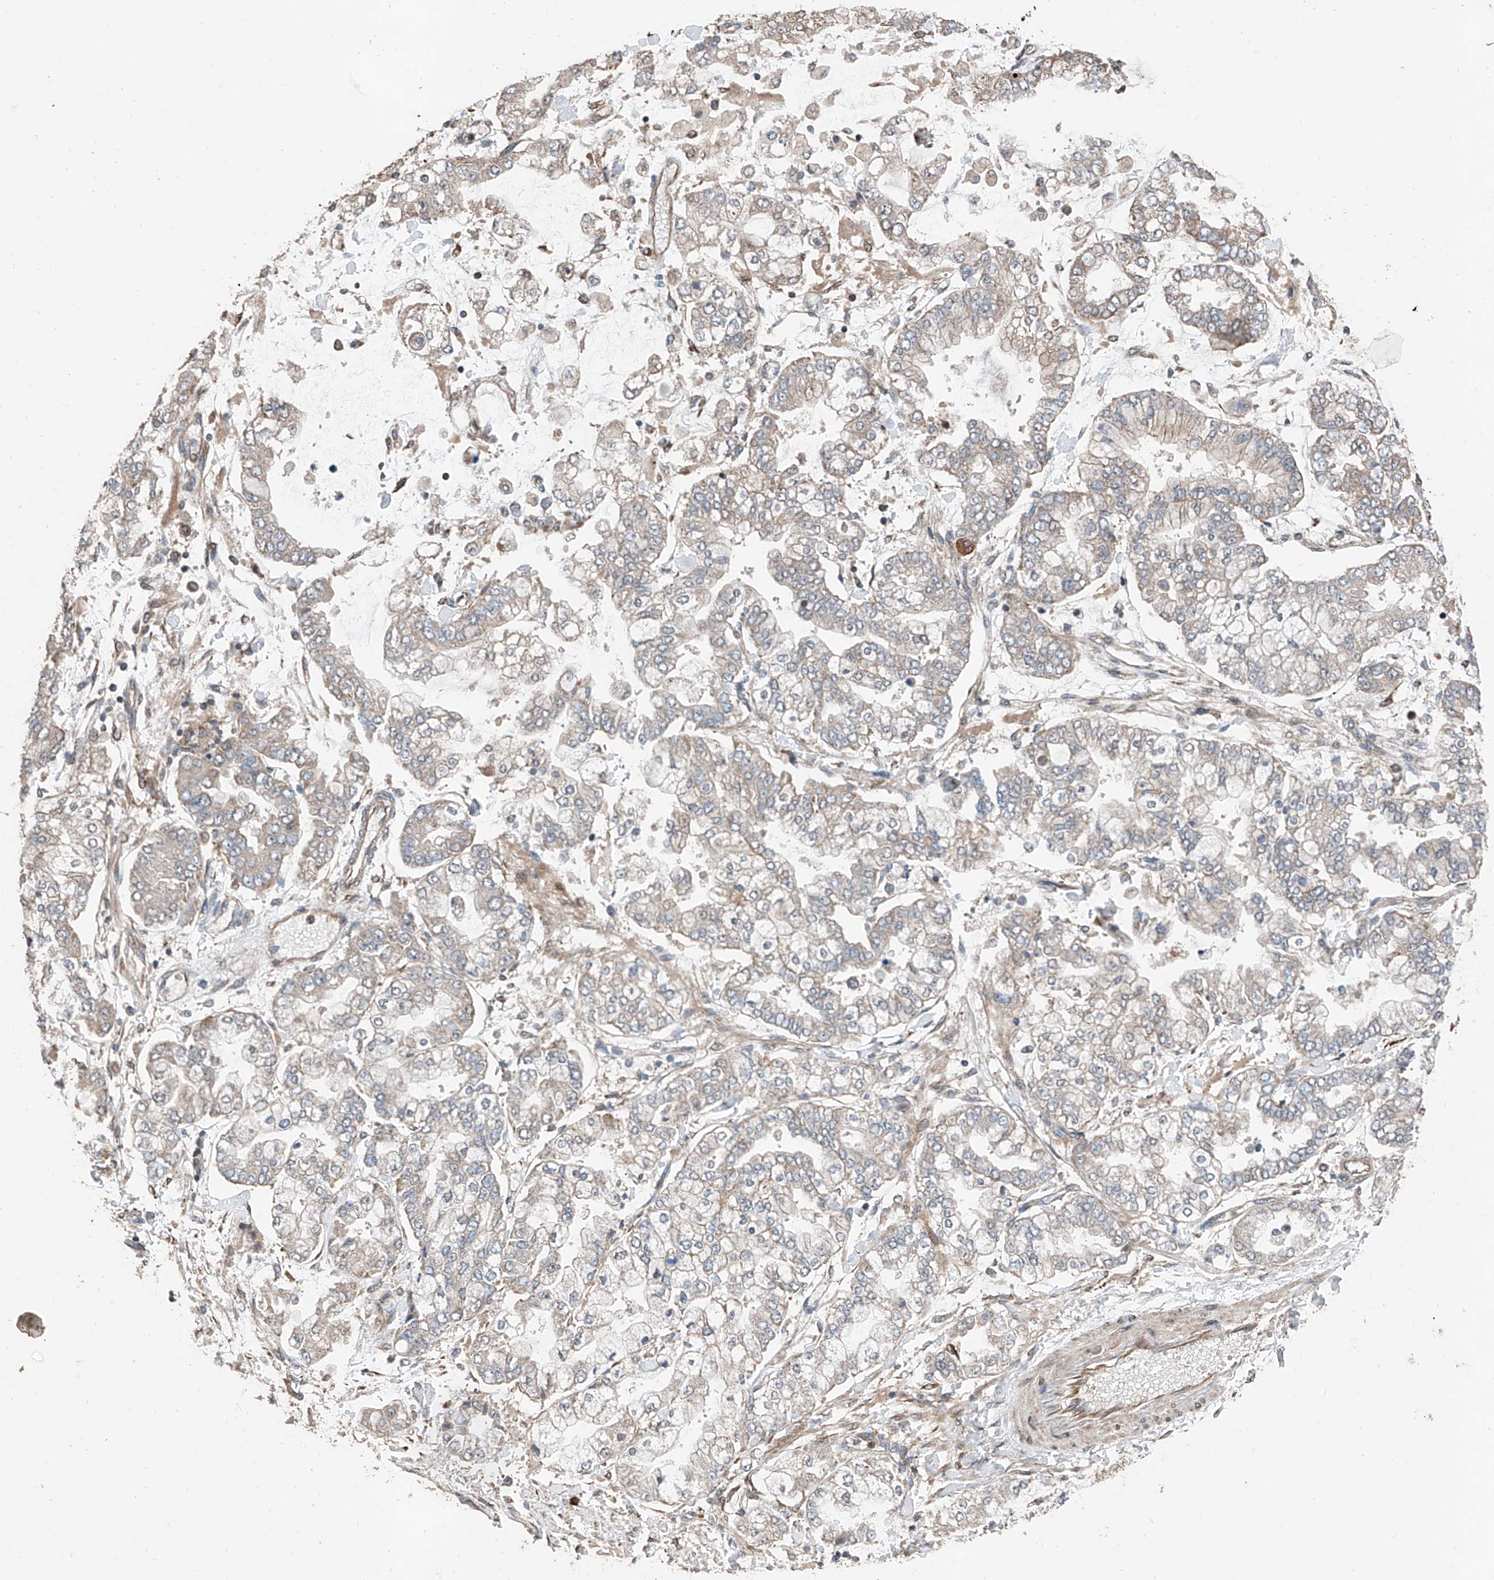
{"staining": {"intensity": "negative", "quantity": "none", "location": "none"}, "tissue": "stomach cancer", "cell_type": "Tumor cells", "image_type": "cancer", "snomed": [{"axis": "morphology", "description": "Normal tissue, NOS"}, {"axis": "morphology", "description": "Adenocarcinoma, NOS"}, {"axis": "topography", "description": "Stomach, upper"}, {"axis": "topography", "description": "Stomach"}], "caption": "IHC of stomach cancer (adenocarcinoma) demonstrates no expression in tumor cells.", "gene": "AP4B1", "patient": {"sex": "male", "age": 76}}